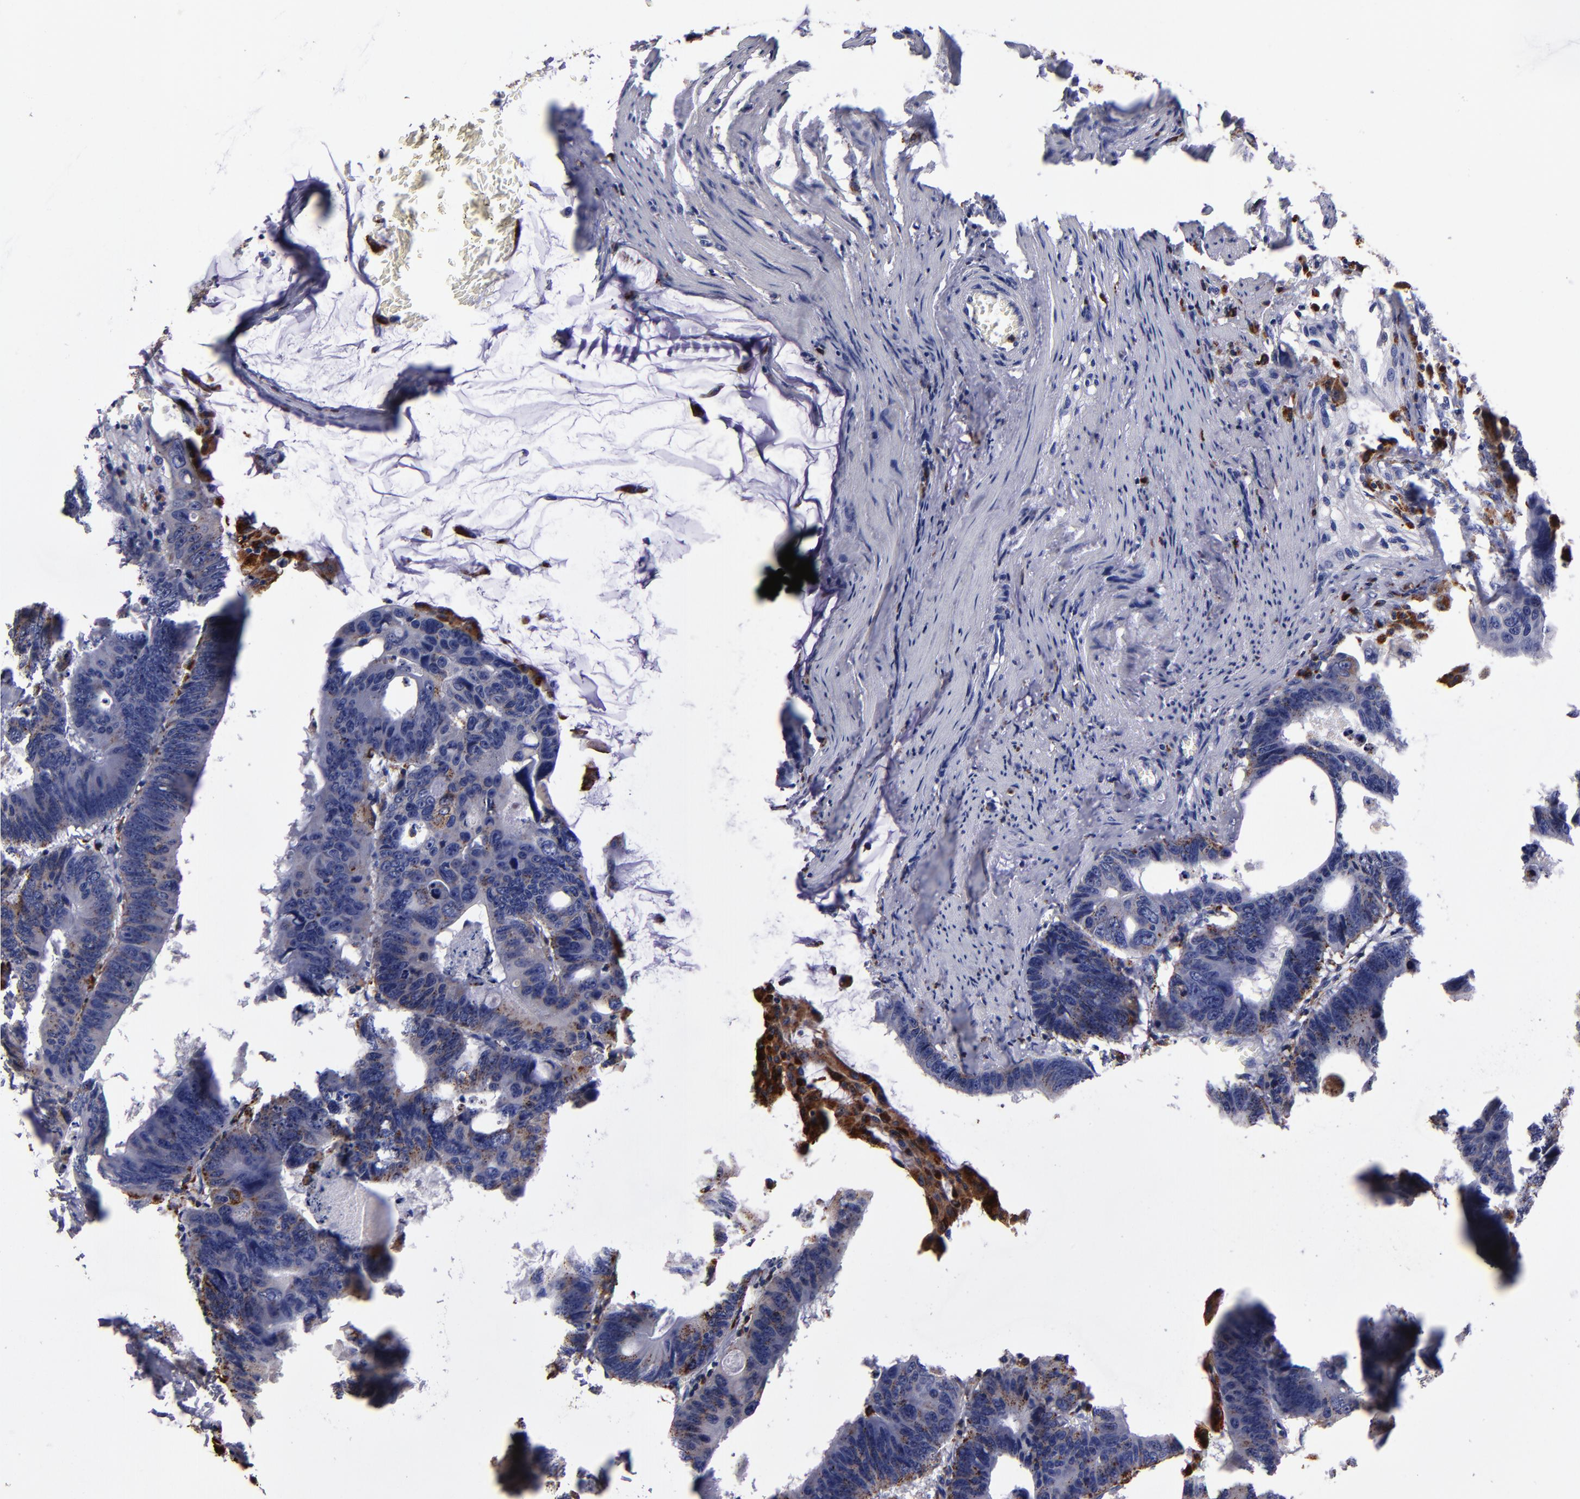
{"staining": {"intensity": "weak", "quantity": ">75%", "location": "cytoplasmic/membranous"}, "tissue": "colorectal cancer", "cell_type": "Tumor cells", "image_type": "cancer", "snomed": [{"axis": "morphology", "description": "Adenocarcinoma, NOS"}, {"axis": "topography", "description": "Colon"}], "caption": "Weak cytoplasmic/membranous positivity is identified in approximately >75% of tumor cells in colorectal adenocarcinoma. (DAB (3,3'-diaminobenzidine) IHC with brightfield microscopy, high magnification).", "gene": "CTSS", "patient": {"sex": "female", "age": 55}}